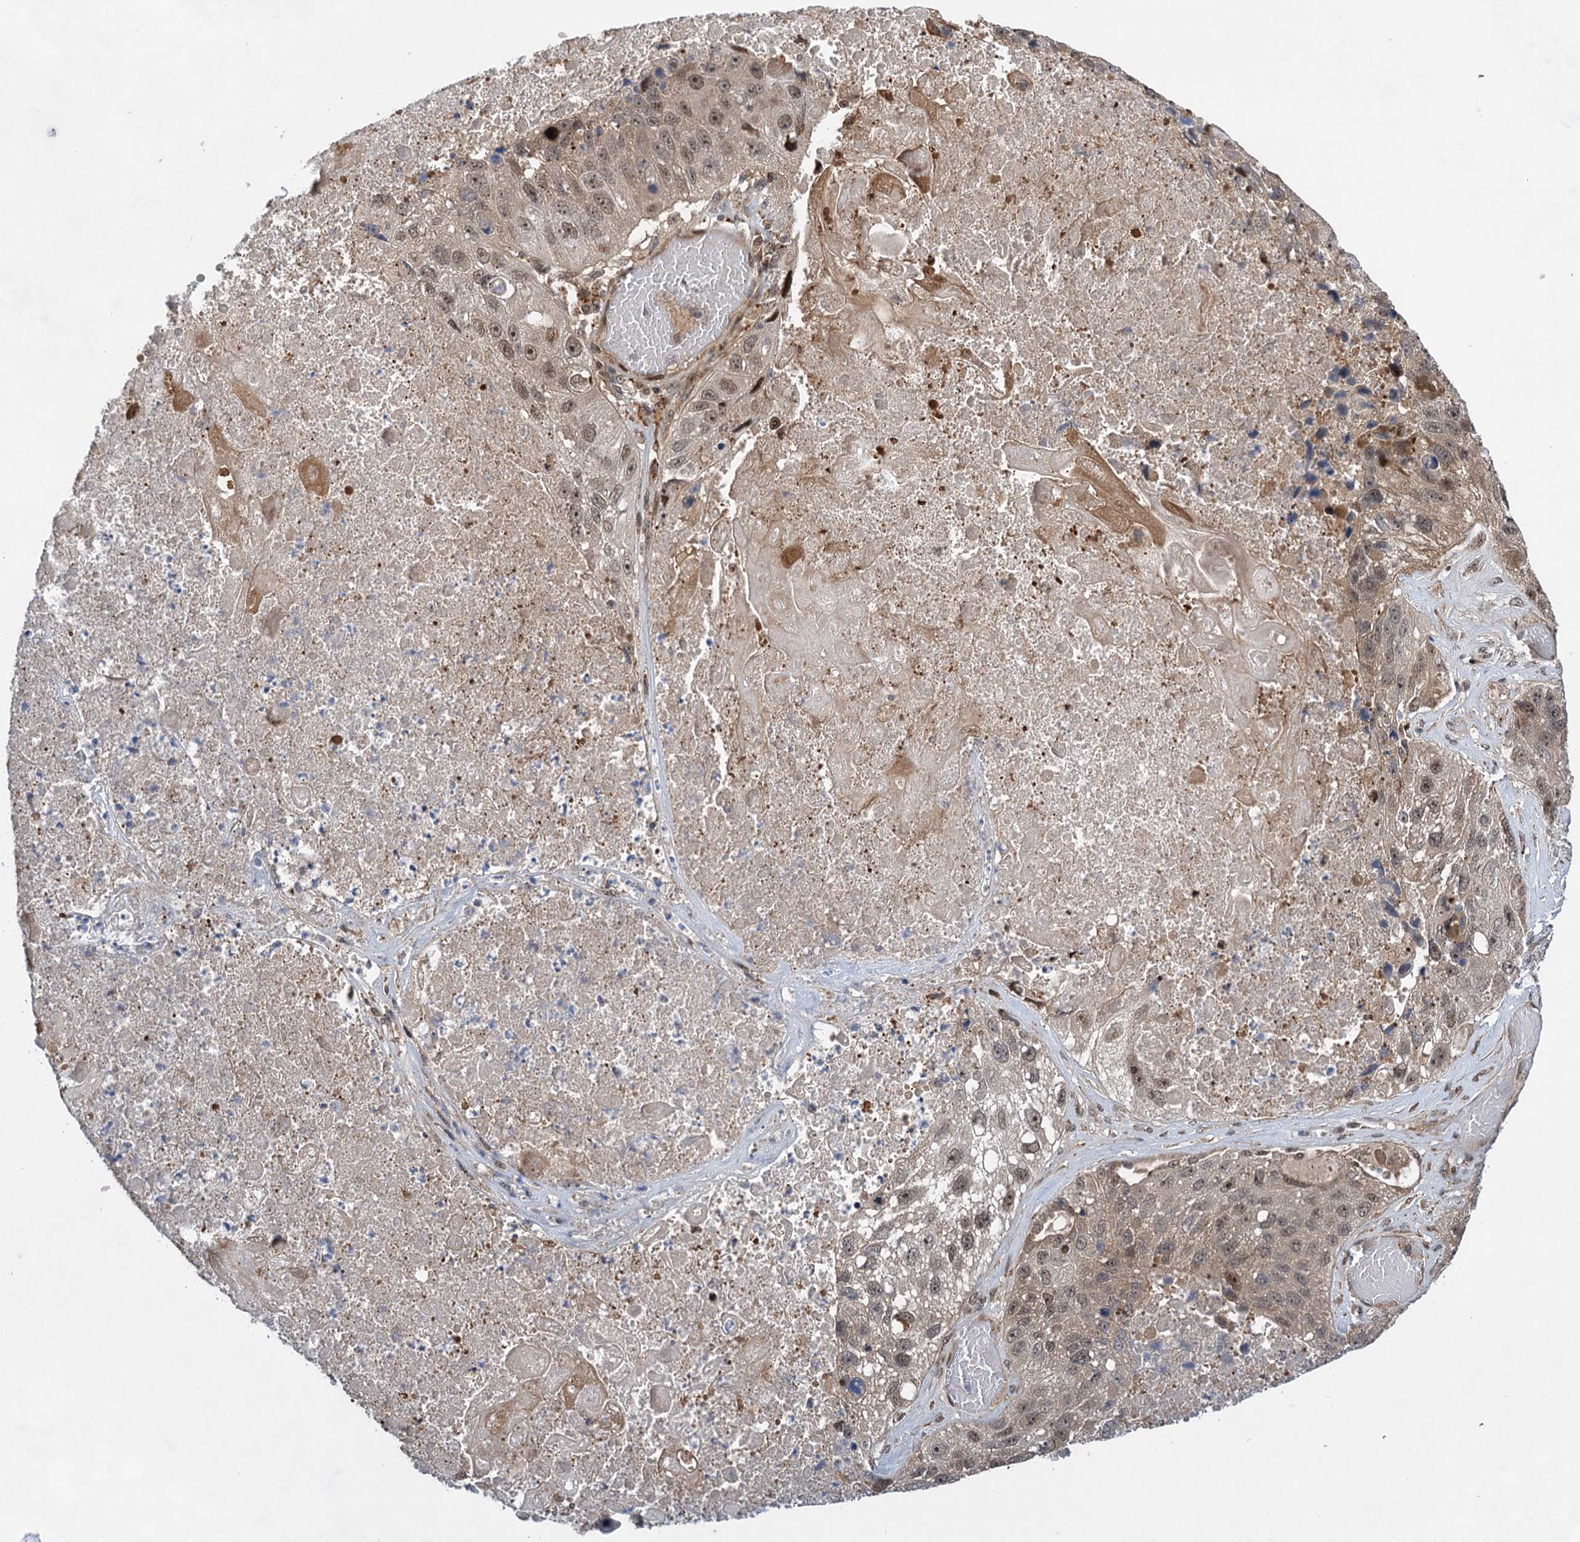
{"staining": {"intensity": "moderate", "quantity": "25%-75%", "location": "nuclear"}, "tissue": "lung cancer", "cell_type": "Tumor cells", "image_type": "cancer", "snomed": [{"axis": "morphology", "description": "Squamous cell carcinoma, NOS"}, {"axis": "topography", "description": "Lung"}], "caption": "This photomicrograph shows lung cancer stained with immunohistochemistry to label a protein in brown. The nuclear of tumor cells show moderate positivity for the protein. Nuclei are counter-stained blue.", "gene": "GPBP1", "patient": {"sex": "male", "age": 61}}